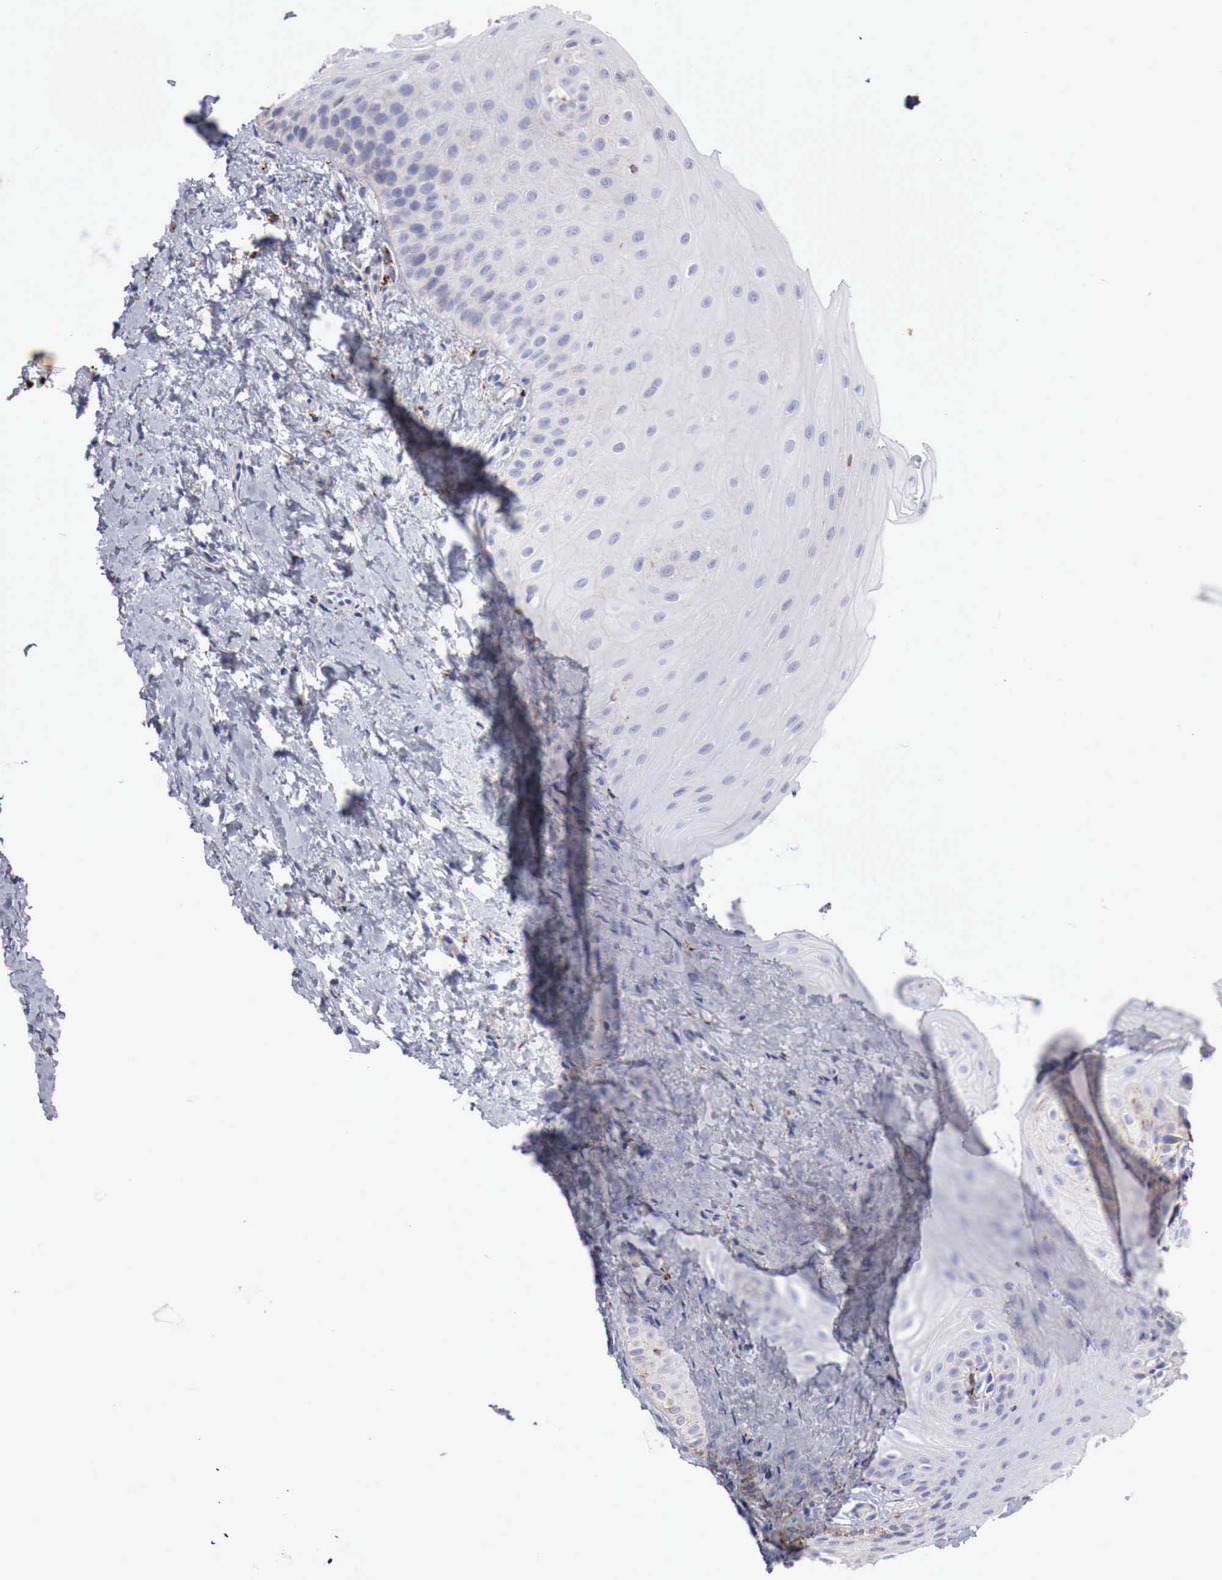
{"staining": {"intensity": "negative", "quantity": "none", "location": "none"}, "tissue": "oral mucosa", "cell_type": "Squamous epithelial cells", "image_type": "normal", "snomed": [{"axis": "morphology", "description": "Normal tissue, NOS"}, {"axis": "topography", "description": "Oral tissue"}], "caption": "Squamous epithelial cells show no significant protein staining in benign oral mucosa. (DAB immunohistochemistry (IHC), high magnification).", "gene": "GLA", "patient": {"sex": "female", "age": 23}}